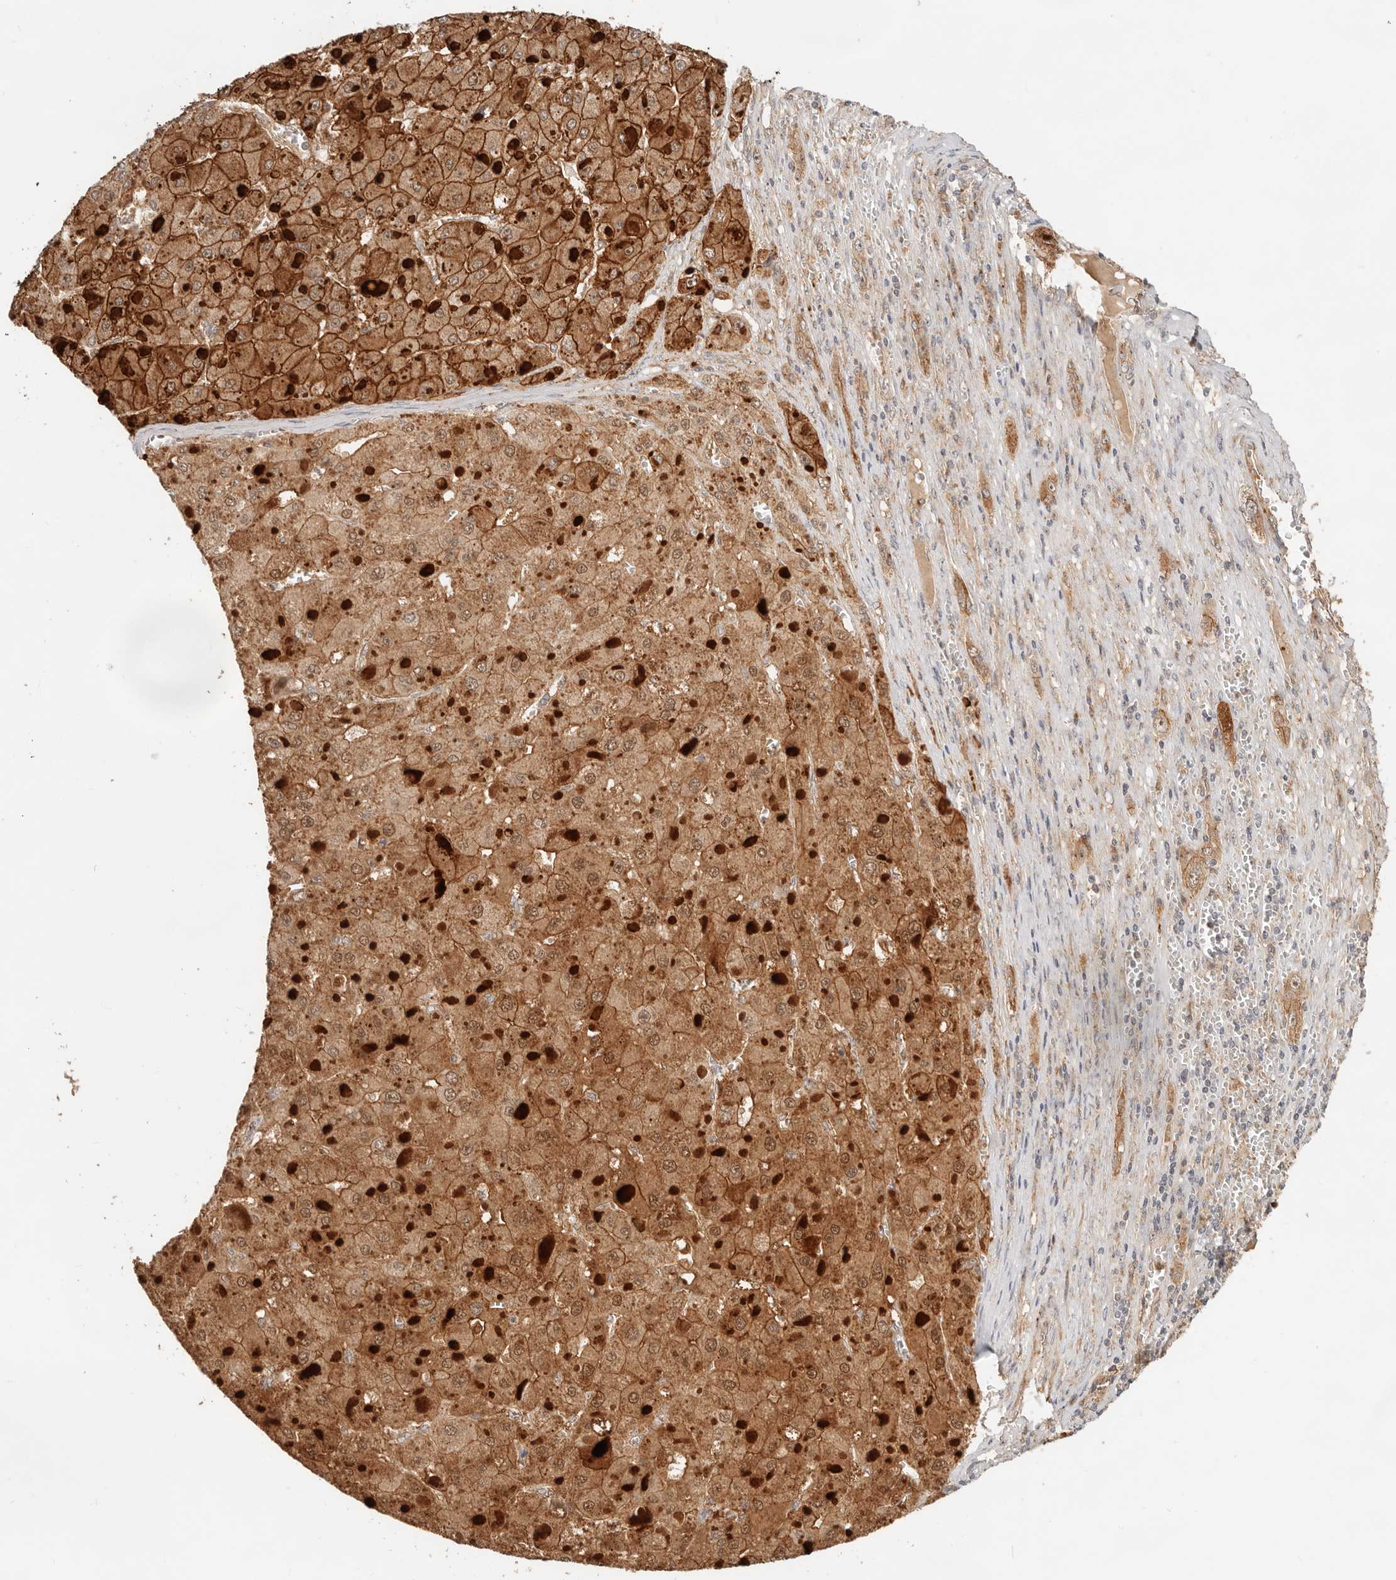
{"staining": {"intensity": "strong", "quantity": ">75%", "location": "cytoplasmic/membranous,nuclear"}, "tissue": "liver cancer", "cell_type": "Tumor cells", "image_type": "cancer", "snomed": [{"axis": "morphology", "description": "Carcinoma, Hepatocellular, NOS"}, {"axis": "topography", "description": "Liver"}], "caption": "Immunohistochemistry image of neoplastic tissue: human liver hepatocellular carcinoma stained using immunohistochemistry reveals high levels of strong protein expression localized specifically in the cytoplasmic/membranous and nuclear of tumor cells, appearing as a cytoplasmic/membranous and nuclear brown color.", "gene": "HEXD", "patient": {"sex": "female", "age": 73}}